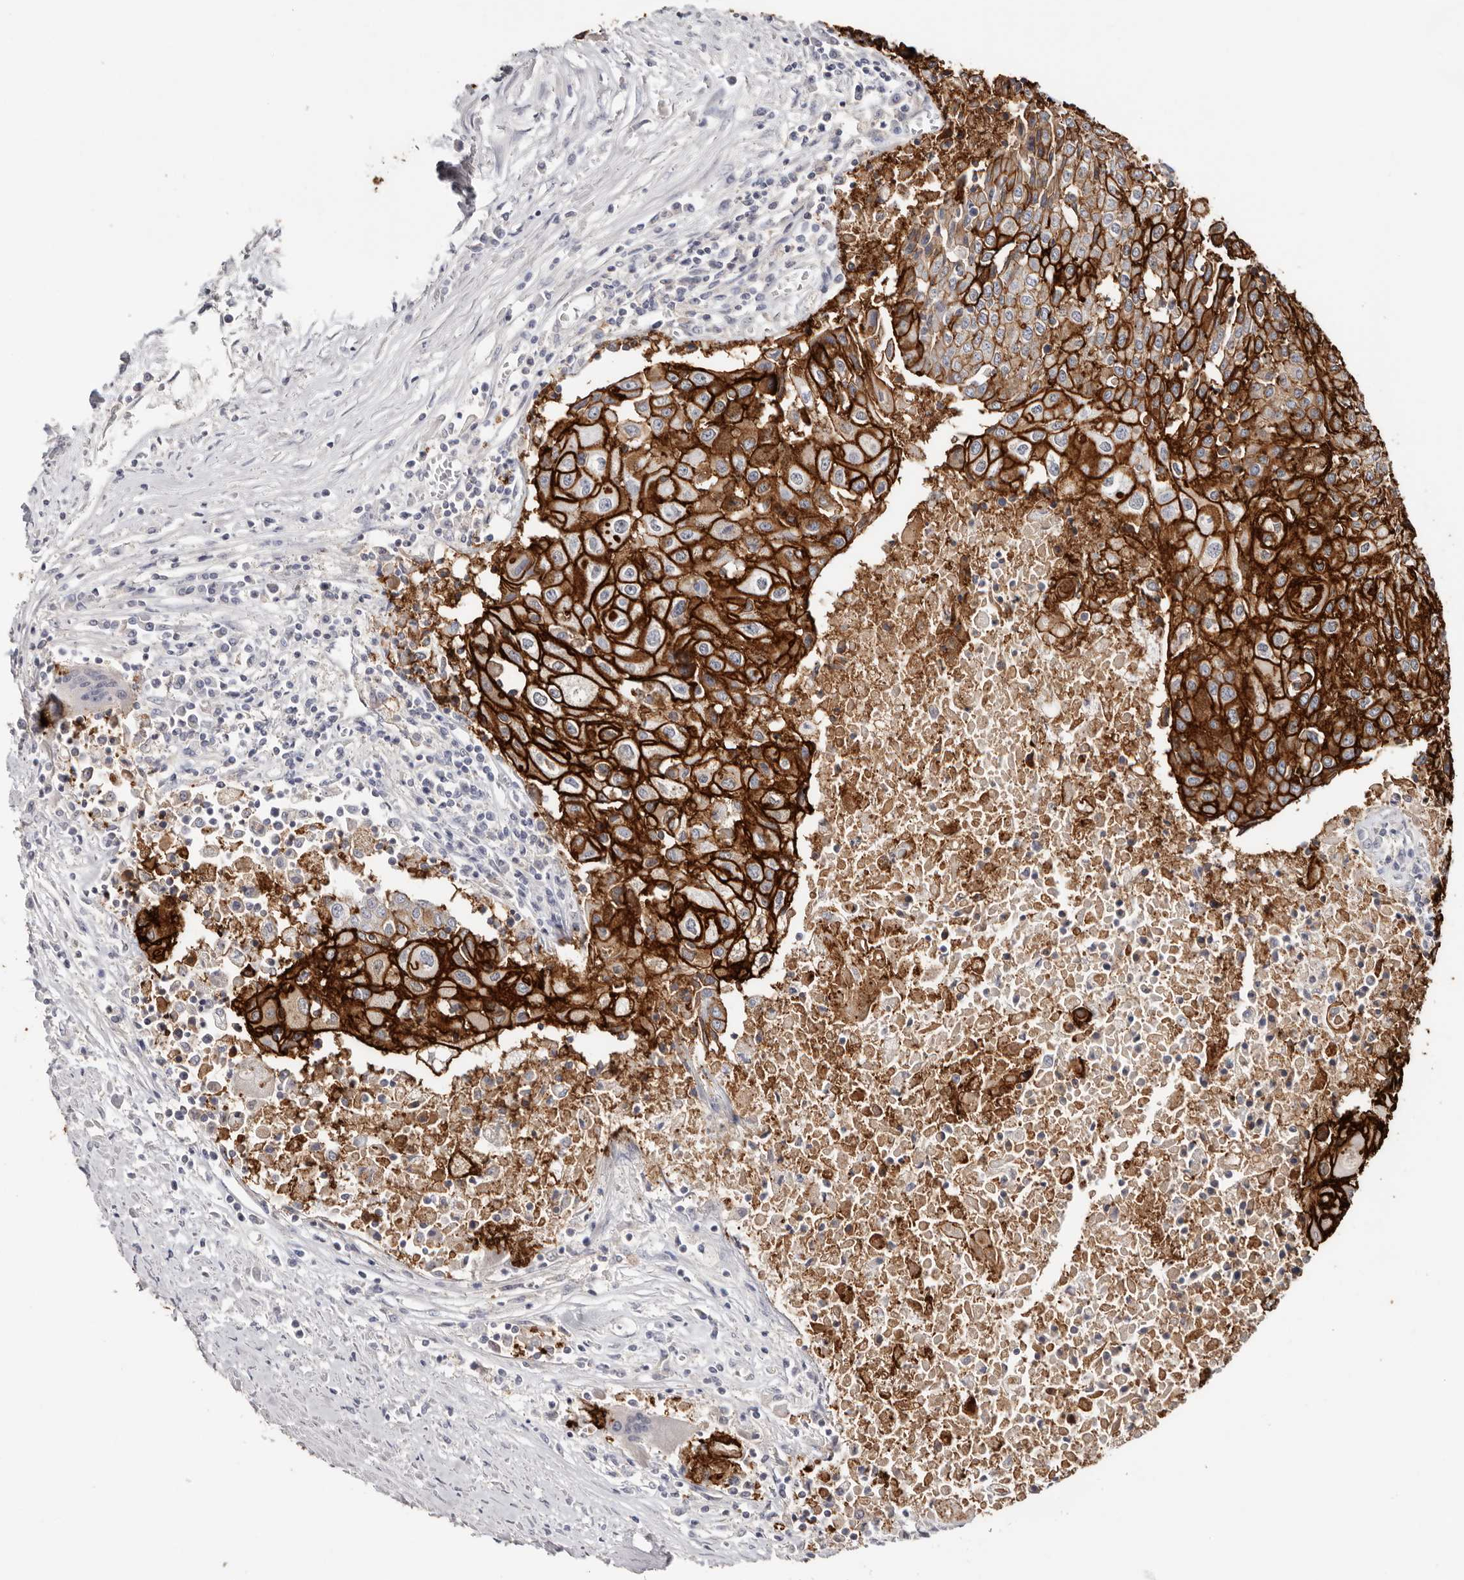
{"staining": {"intensity": "strong", "quantity": ">75%", "location": "cytoplasmic/membranous"}, "tissue": "urothelial cancer", "cell_type": "Tumor cells", "image_type": "cancer", "snomed": [{"axis": "morphology", "description": "Urothelial carcinoma, High grade"}, {"axis": "topography", "description": "Urinary bladder"}], "caption": "A micrograph of urothelial carcinoma (high-grade) stained for a protein shows strong cytoplasmic/membranous brown staining in tumor cells. The protein of interest is shown in brown color, while the nuclei are stained blue.", "gene": "S100A14", "patient": {"sex": "female", "age": 85}}